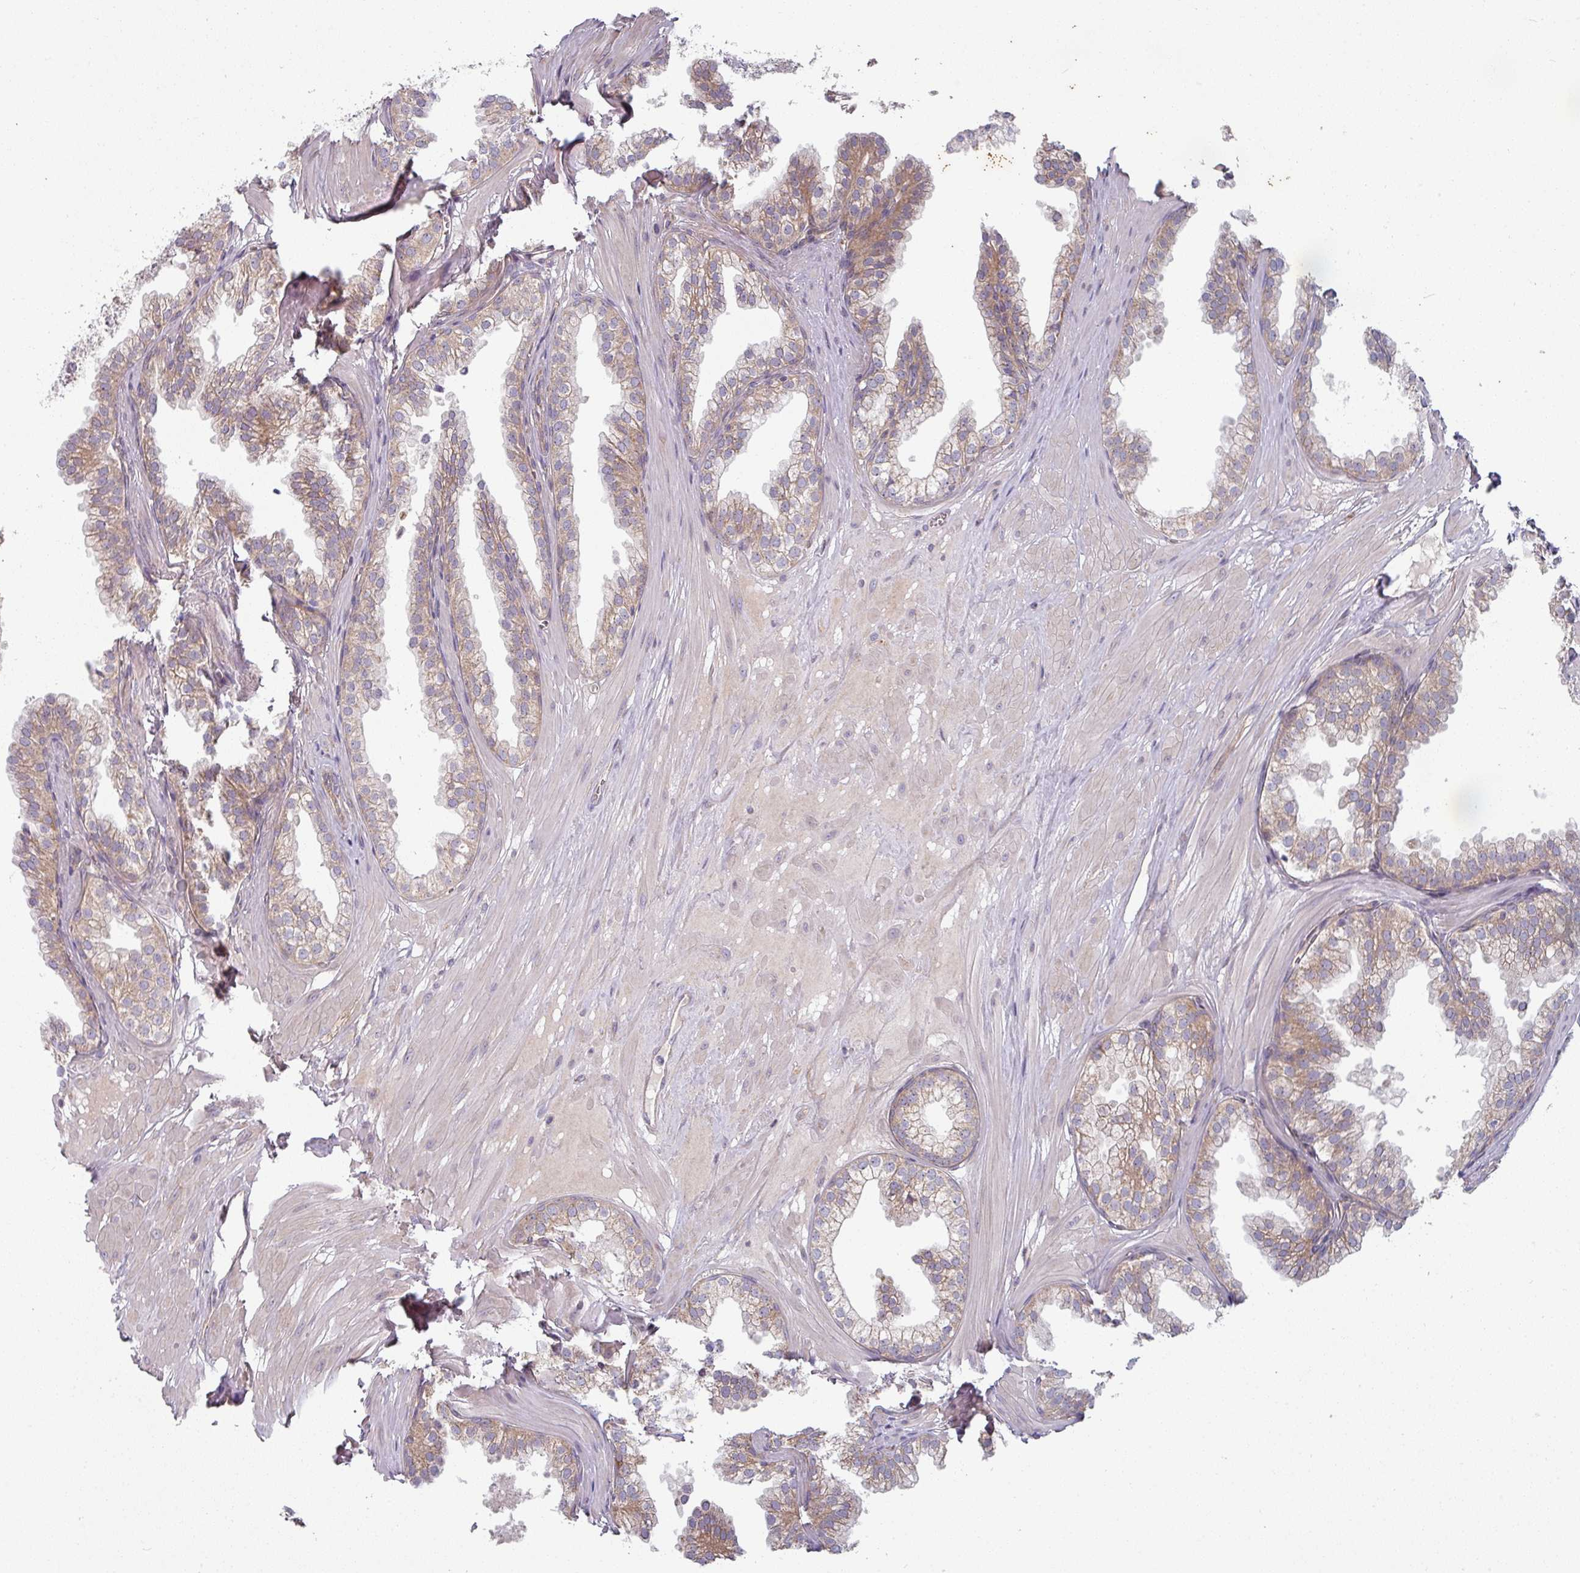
{"staining": {"intensity": "weak", "quantity": ">75%", "location": "cytoplasmic/membranous"}, "tissue": "prostate", "cell_type": "Glandular cells", "image_type": "normal", "snomed": [{"axis": "morphology", "description": "Normal tissue, NOS"}, {"axis": "topography", "description": "Prostate"}, {"axis": "topography", "description": "Peripheral nerve tissue"}], "caption": "This image shows IHC staining of benign prostate, with low weak cytoplasmic/membranous expression in approximately >75% of glandular cells.", "gene": "PLEKHJ1", "patient": {"sex": "male", "age": 55}}